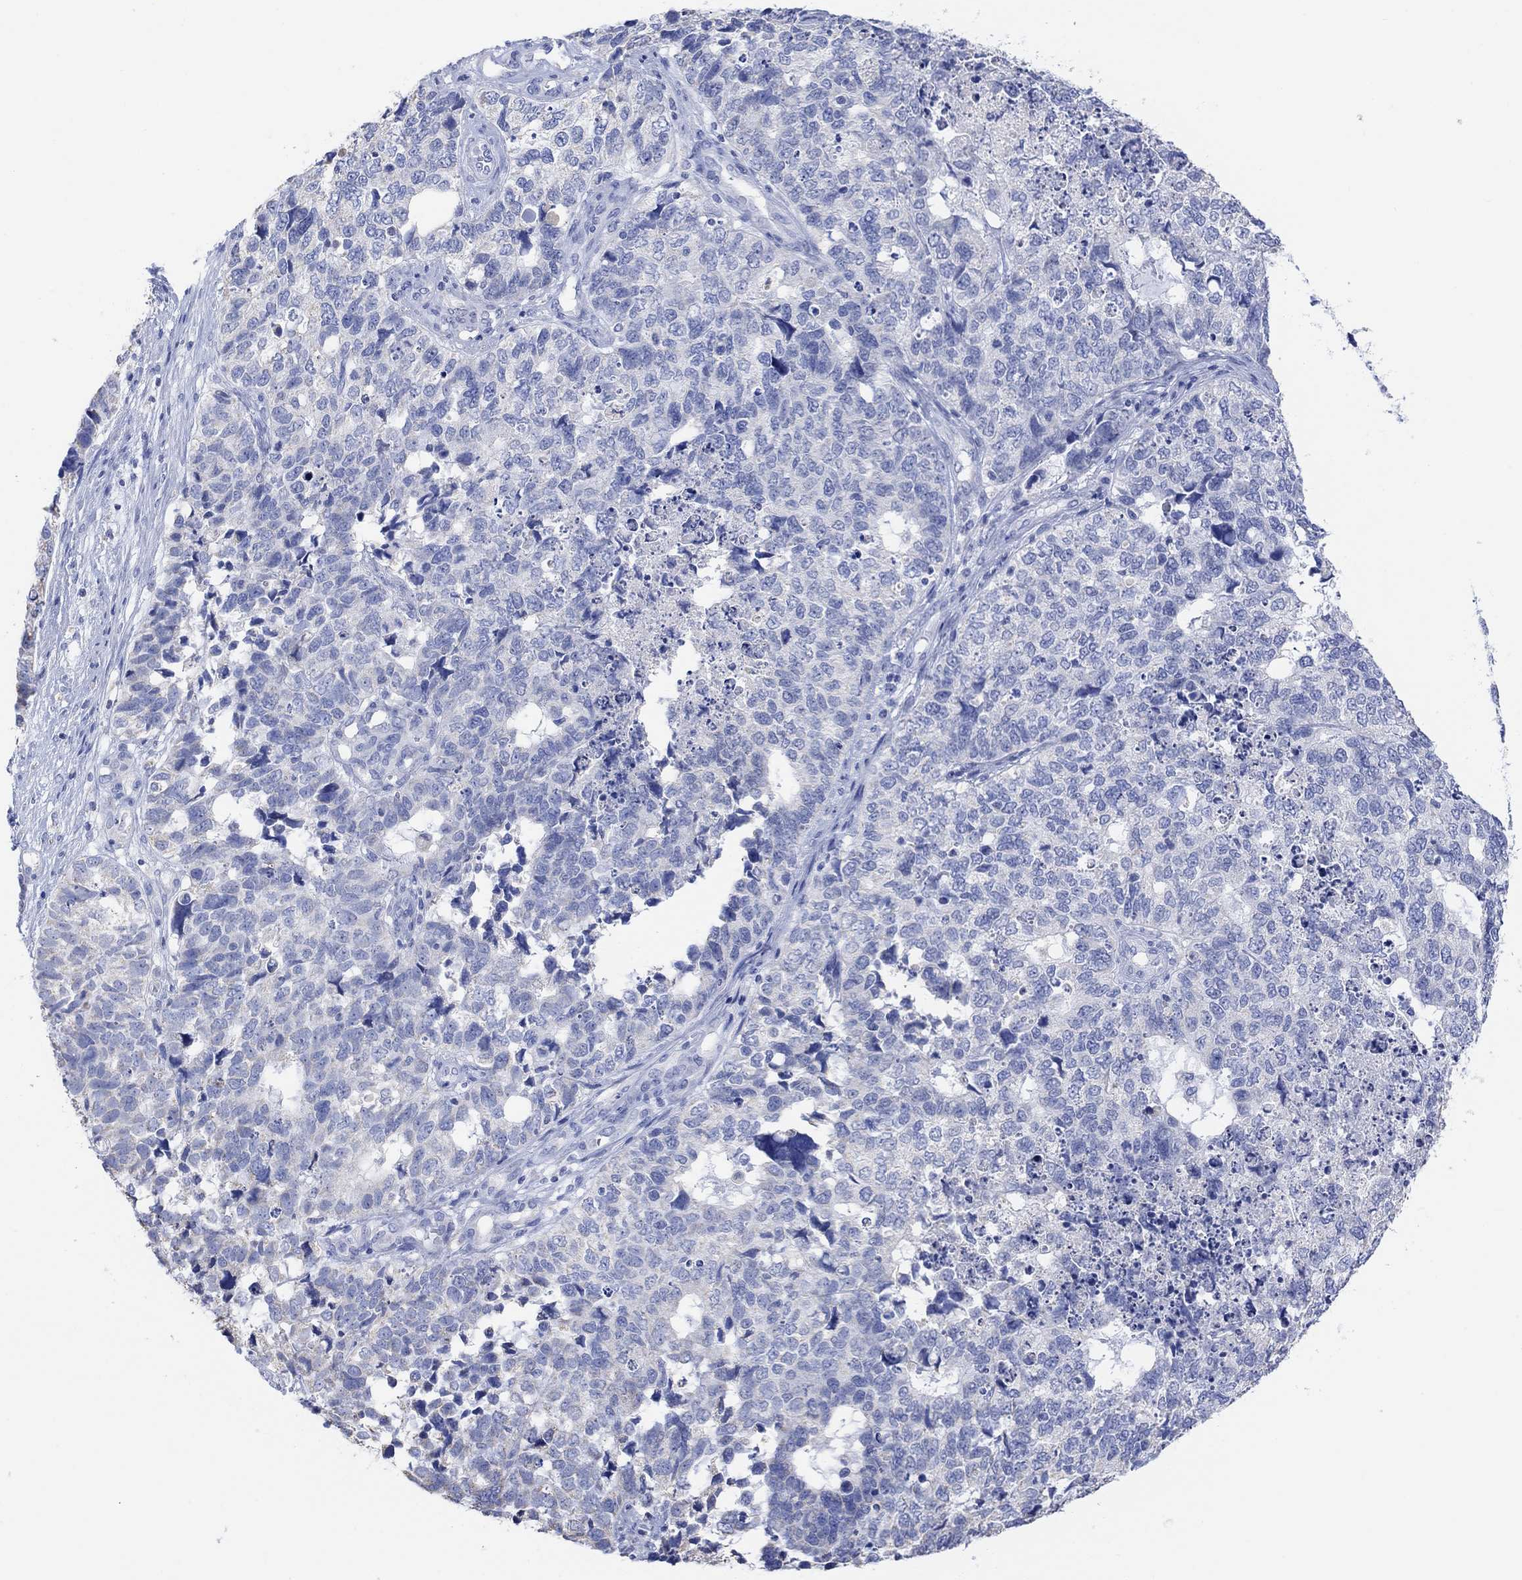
{"staining": {"intensity": "negative", "quantity": "none", "location": "none"}, "tissue": "cervical cancer", "cell_type": "Tumor cells", "image_type": "cancer", "snomed": [{"axis": "morphology", "description": "Squamous cell carcinoma, NOS"}, {"axis": "topography", "description": "Cervix"}], "caption": "Immunohistochemical staining of cervical squamous cell carcinoma shows no significant positivity in tumor cells. (Brightfield microscopy of DAB (3,3'-diaminobenzidine) immunohistochemistry (IHC) at high magnification).", "gene": "SYT12", "patient": {"sex": "female", "age": 63}}